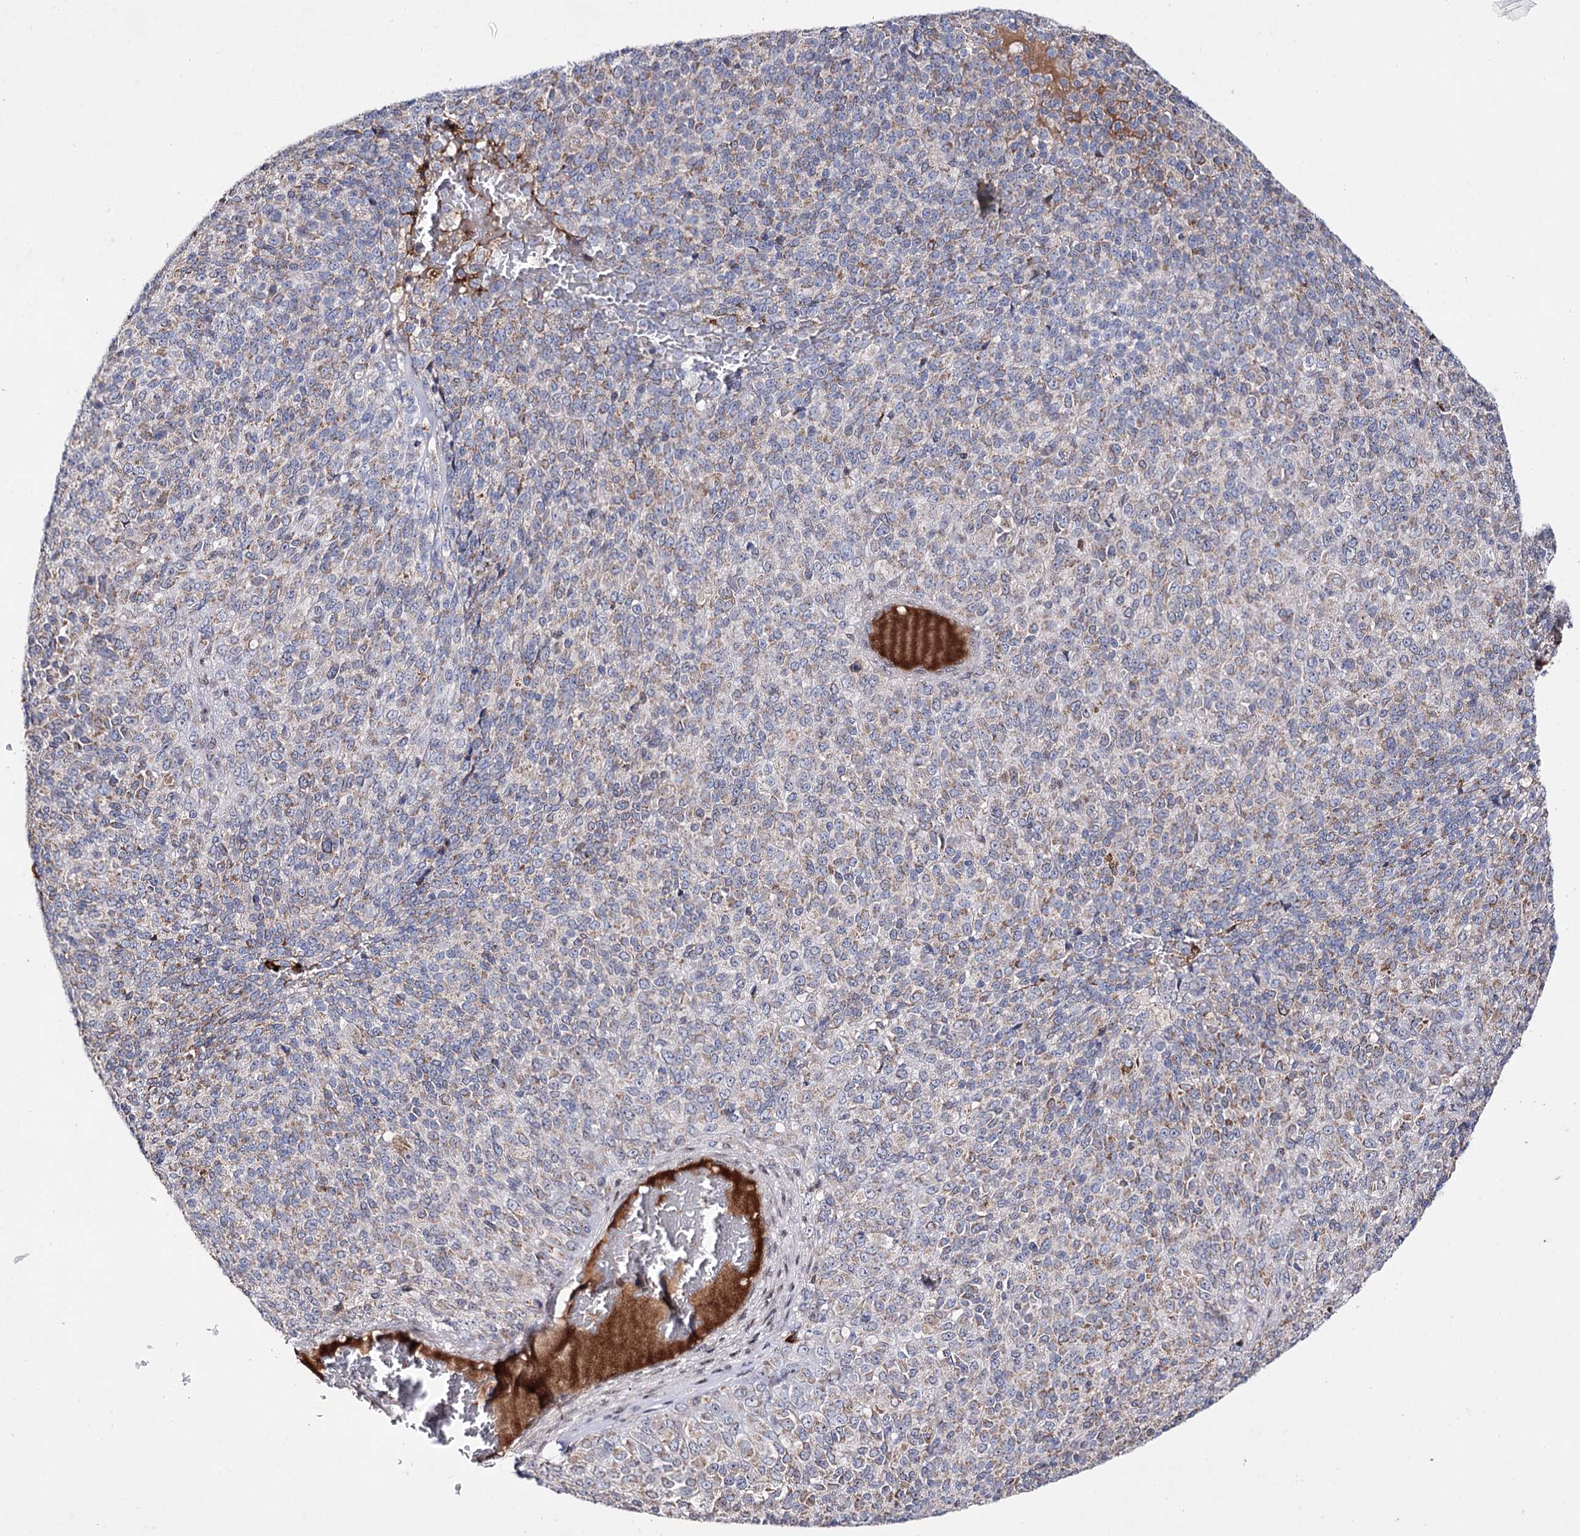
{"staining": {"intensity": "moderate", "quantity": "25%-75%", "location": "cytoplasmic/membranous"}, "tissue": "melanoma", "cell_type": "Tumor cells", "image_type": "cancer", "snomed": [{"axis": "morphology", "description": "Malignant melanoma, Metastatic site"}, {"axis": "topography", "description": "Brain"}], "caption": "Protein analysis of melanoma tissue shows moderate cytoplasmic/membranous expression in about 25%-75% of tumor cells.", "gene": "C11orf80", "patient": {"sex": "female", "age": 56}}